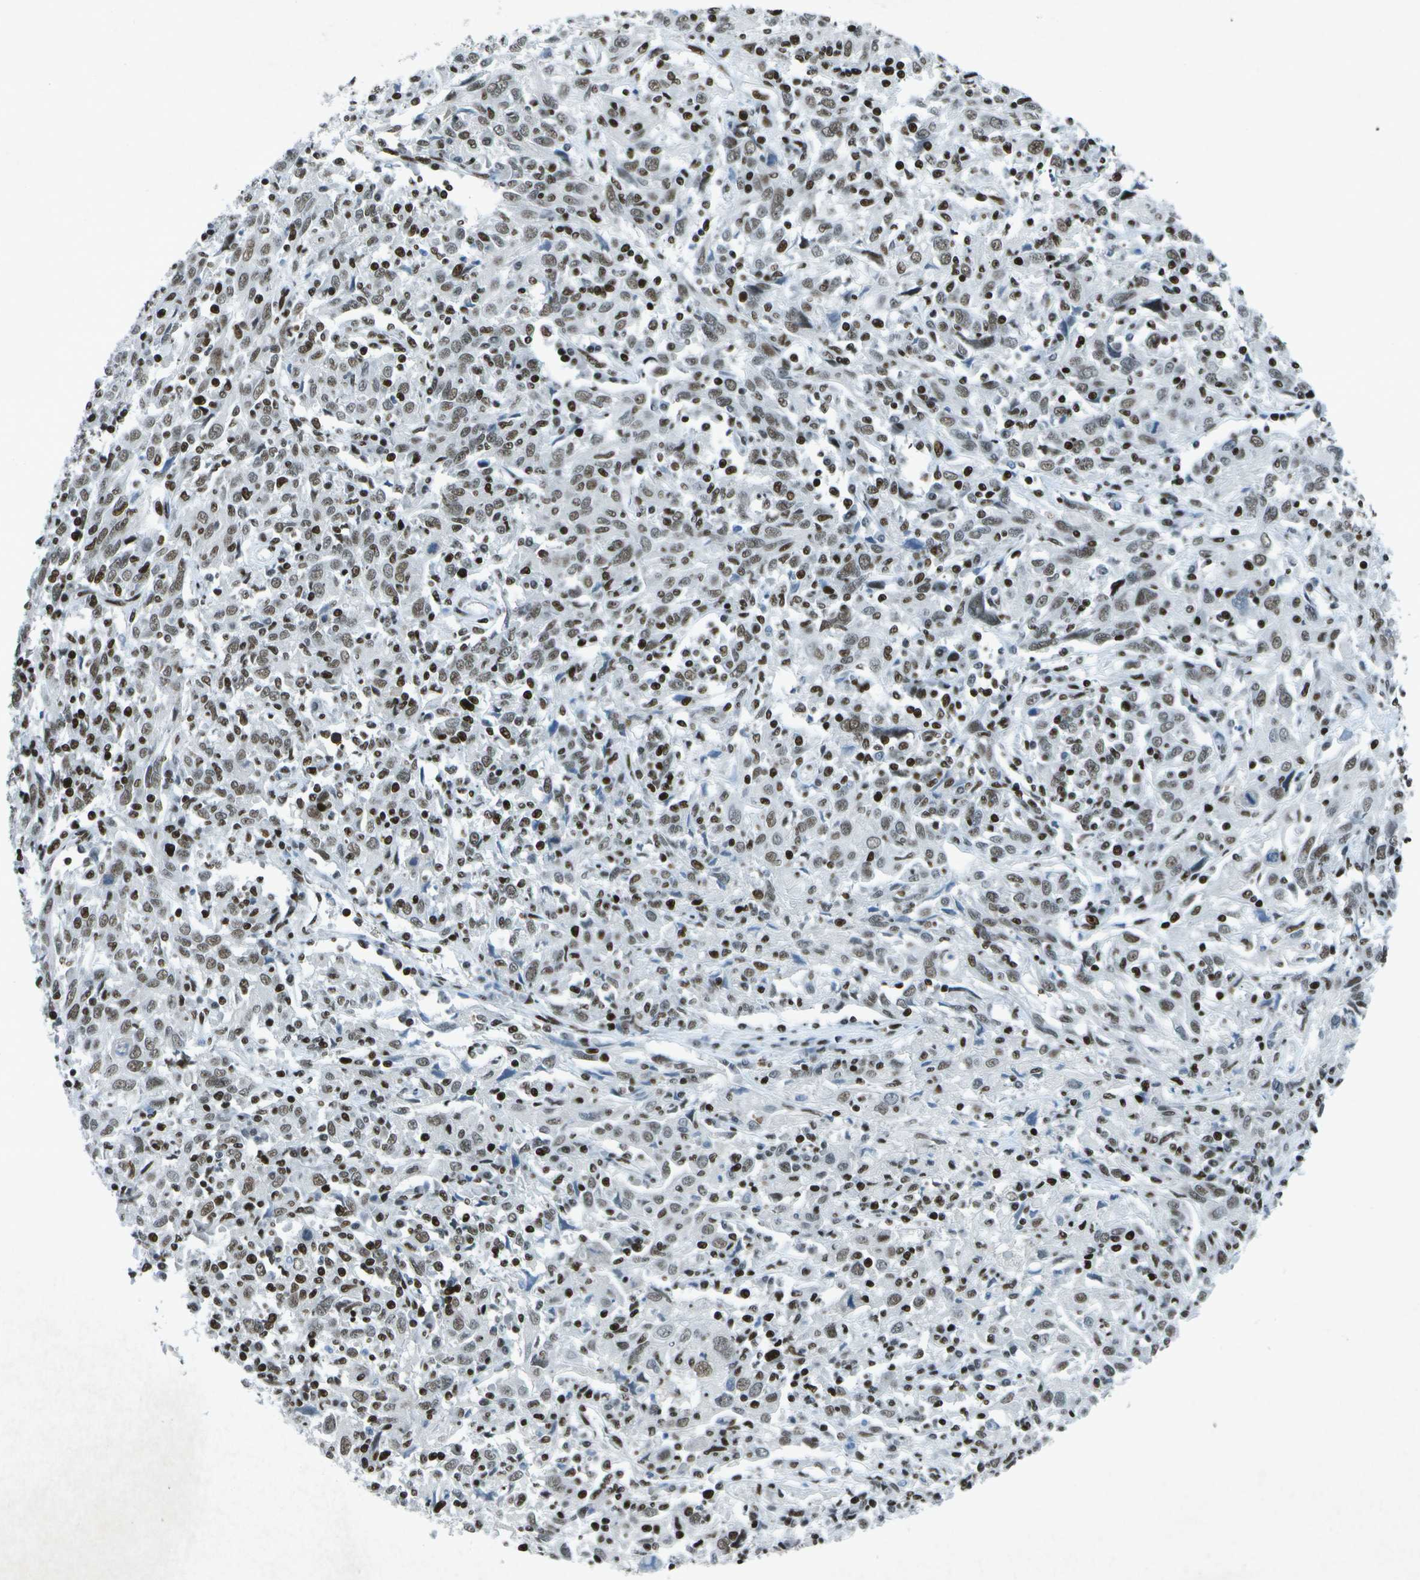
{"staining": {"intensity": "moderate", "quantity": ">75%", "location": "nuclear"}, "tissue": "cervical cancer", "cell_type": "Tumor cells", "image_type": "cancer", "snomed": [{"axis": "morphology", "description": "Squamous cell carcinoma, NOS"}, {"axis": "topography", "description": "Cervix"}], "caption": "Moderate nuclear positivity is present in about >75% of tumor cells in cervical squamous cell carcinoma. (Stains: DAB (3,3'-diaminobenzidine) in brown, nuclei in blue, Microscopy: brightfield microscopy at high magnification).", "gene": "MTA2", "patient": {"sex": "female", "age": 46}}